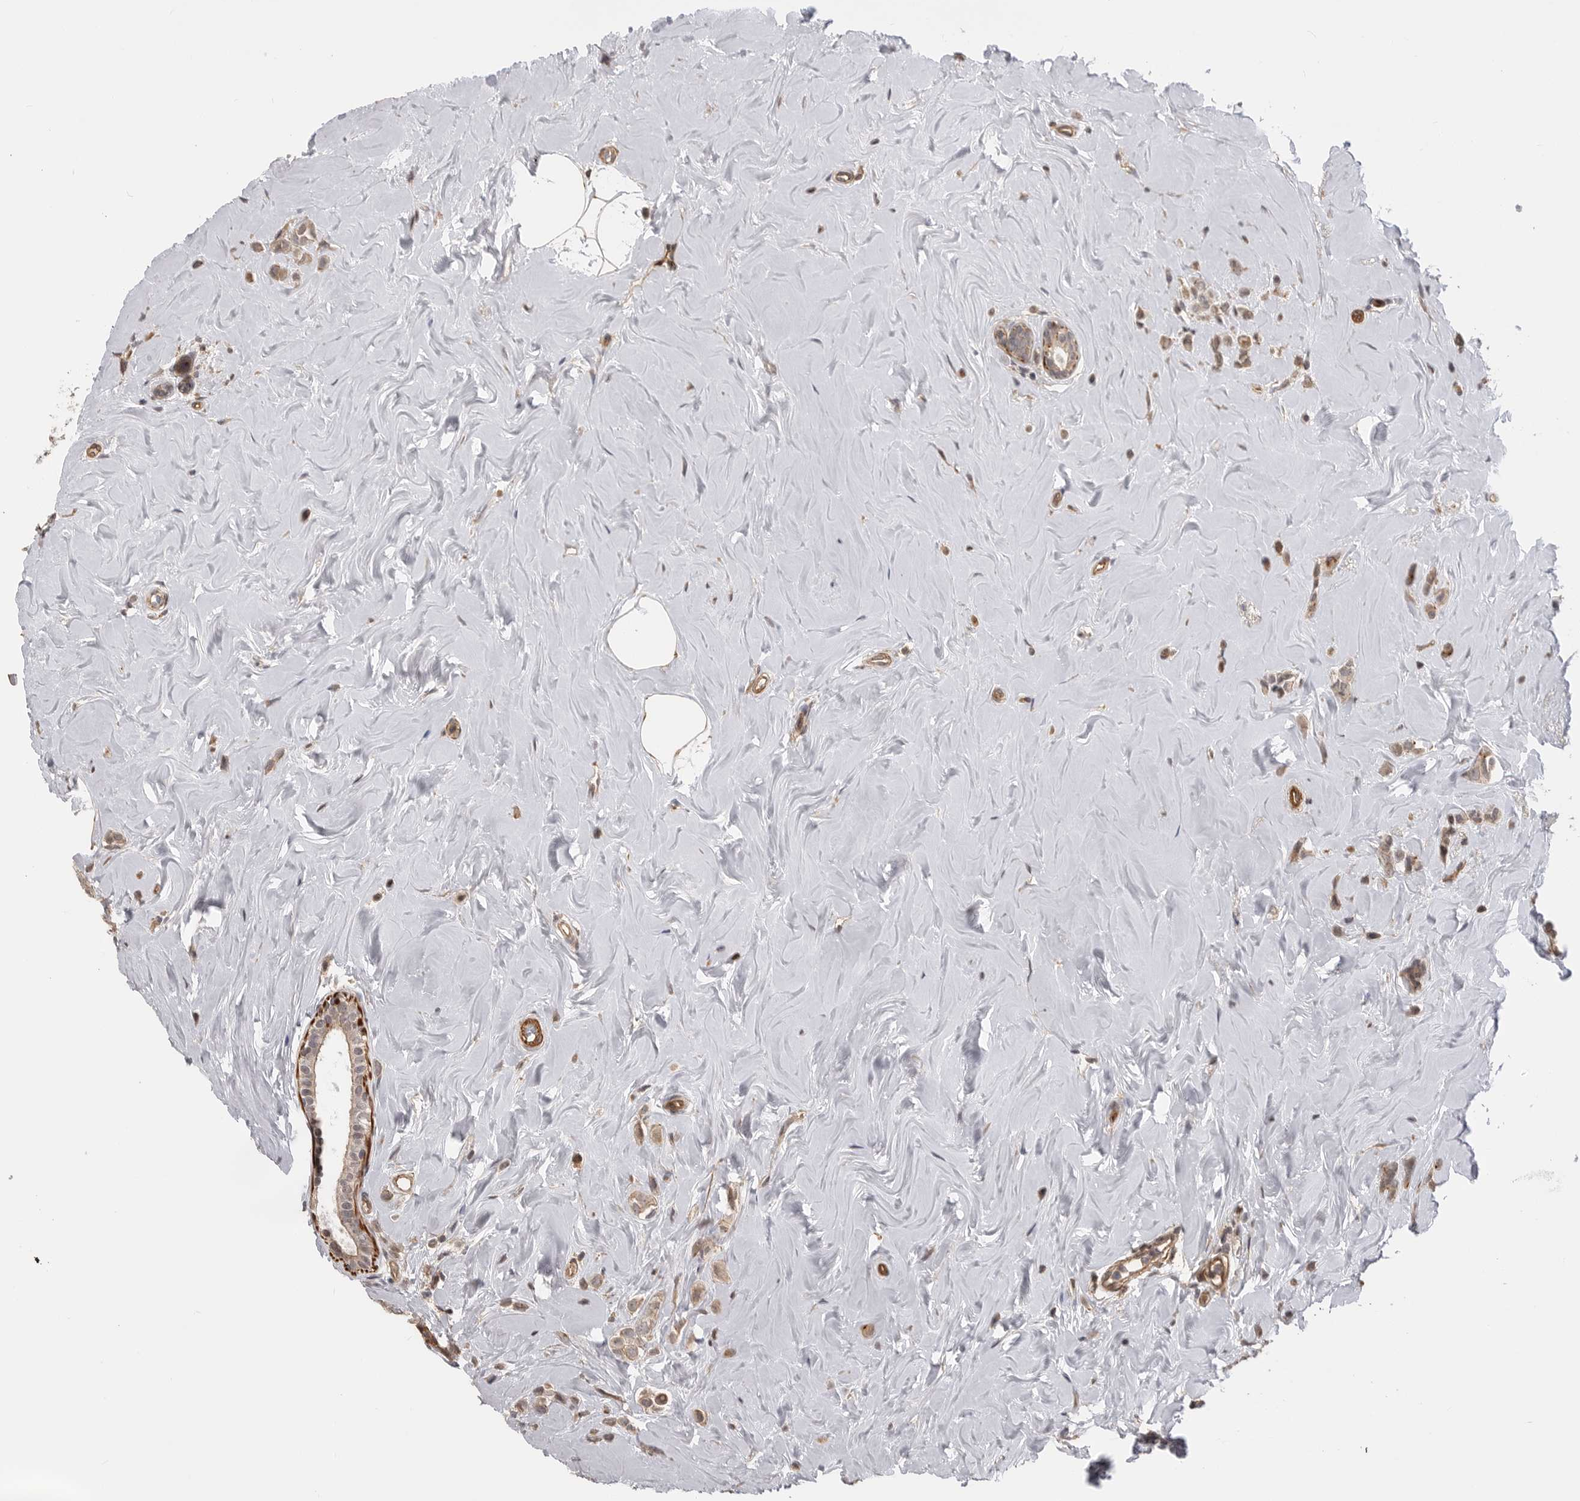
{"staining": {"intensity": "weak", "quantity": ">75%", "location": "cytoplasmic/membranous"}, "tissue": "breast cancer", "cell_type": "Tumor cells", "image_type": "cancer", "snomed": [{"axis": "morphology", "description": "Lobular carcinoma"}, {"axis": "topography", "description": "Breast"}], "caption": "Protein staining of breast cancer (lobular carcinoma) tissue shows weak cytoplasmic/membranous expression in about >75% of tumor cells. The staining is performed using DAB brown chromogen to label protein expression. The nuclei are counter-stained blue using hematoxylin.", "gene": "TRIM56", "patient": {"sex": "female", "age": 47}}